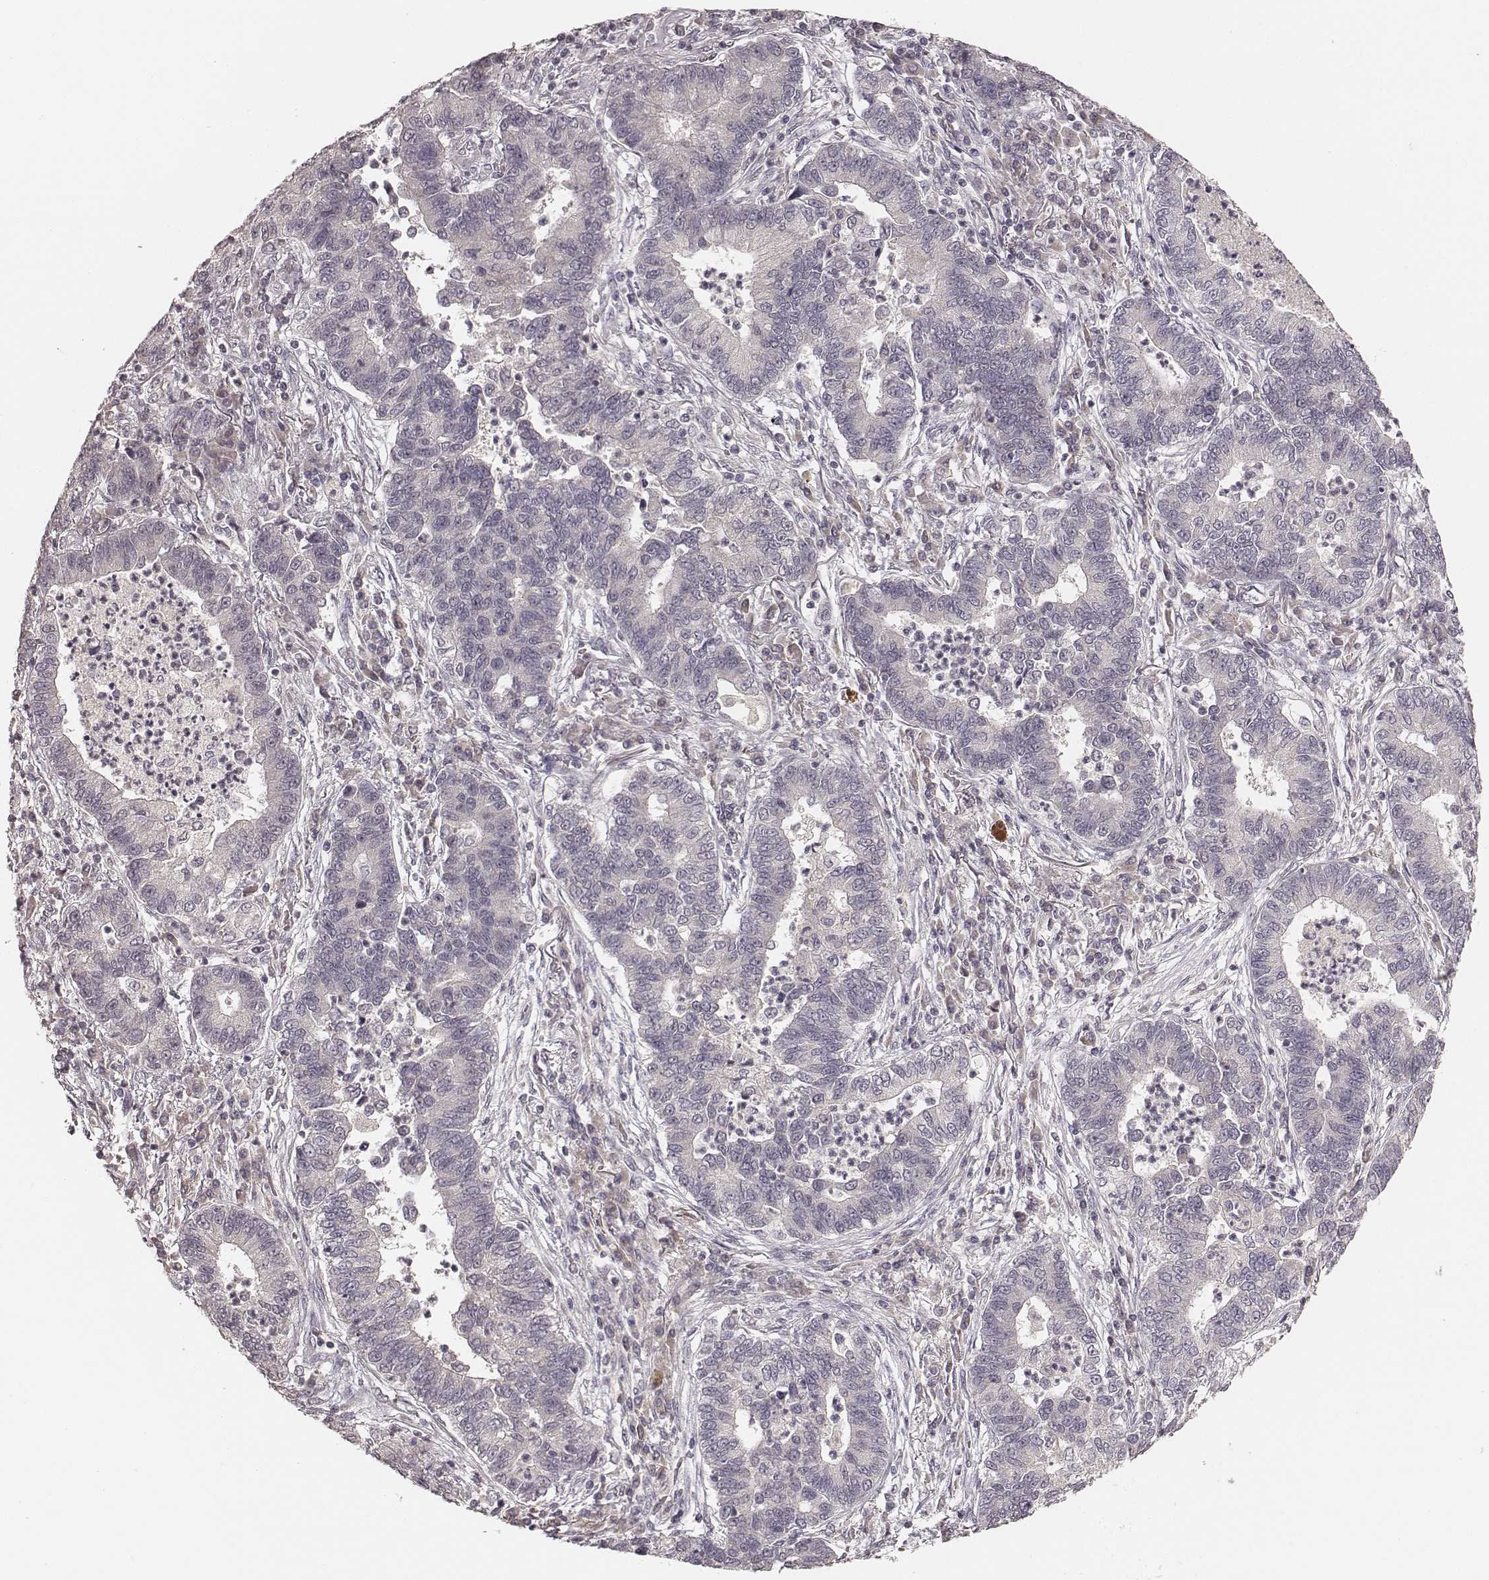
{"staining": {"intensity": "negative", "quantity": "none", "location": "none"}, "tissue": "lung cancer", "cell_type": "Tumor cells", "image_type": "cancer", "snomed": [{"axis": "morphology", "description": "Adenocarcinoma, NOS"}, {"axis": "topography", "description": "Lung"}], "caption": "A micrograph of lung adenocarcinoma stained for a protein shows no brown staining in tumor cells. (Brightfield microscopy of DAB IHC at high magnification).", "gene": "LY6K", "patient": {"sex": "female", "age": 57}}